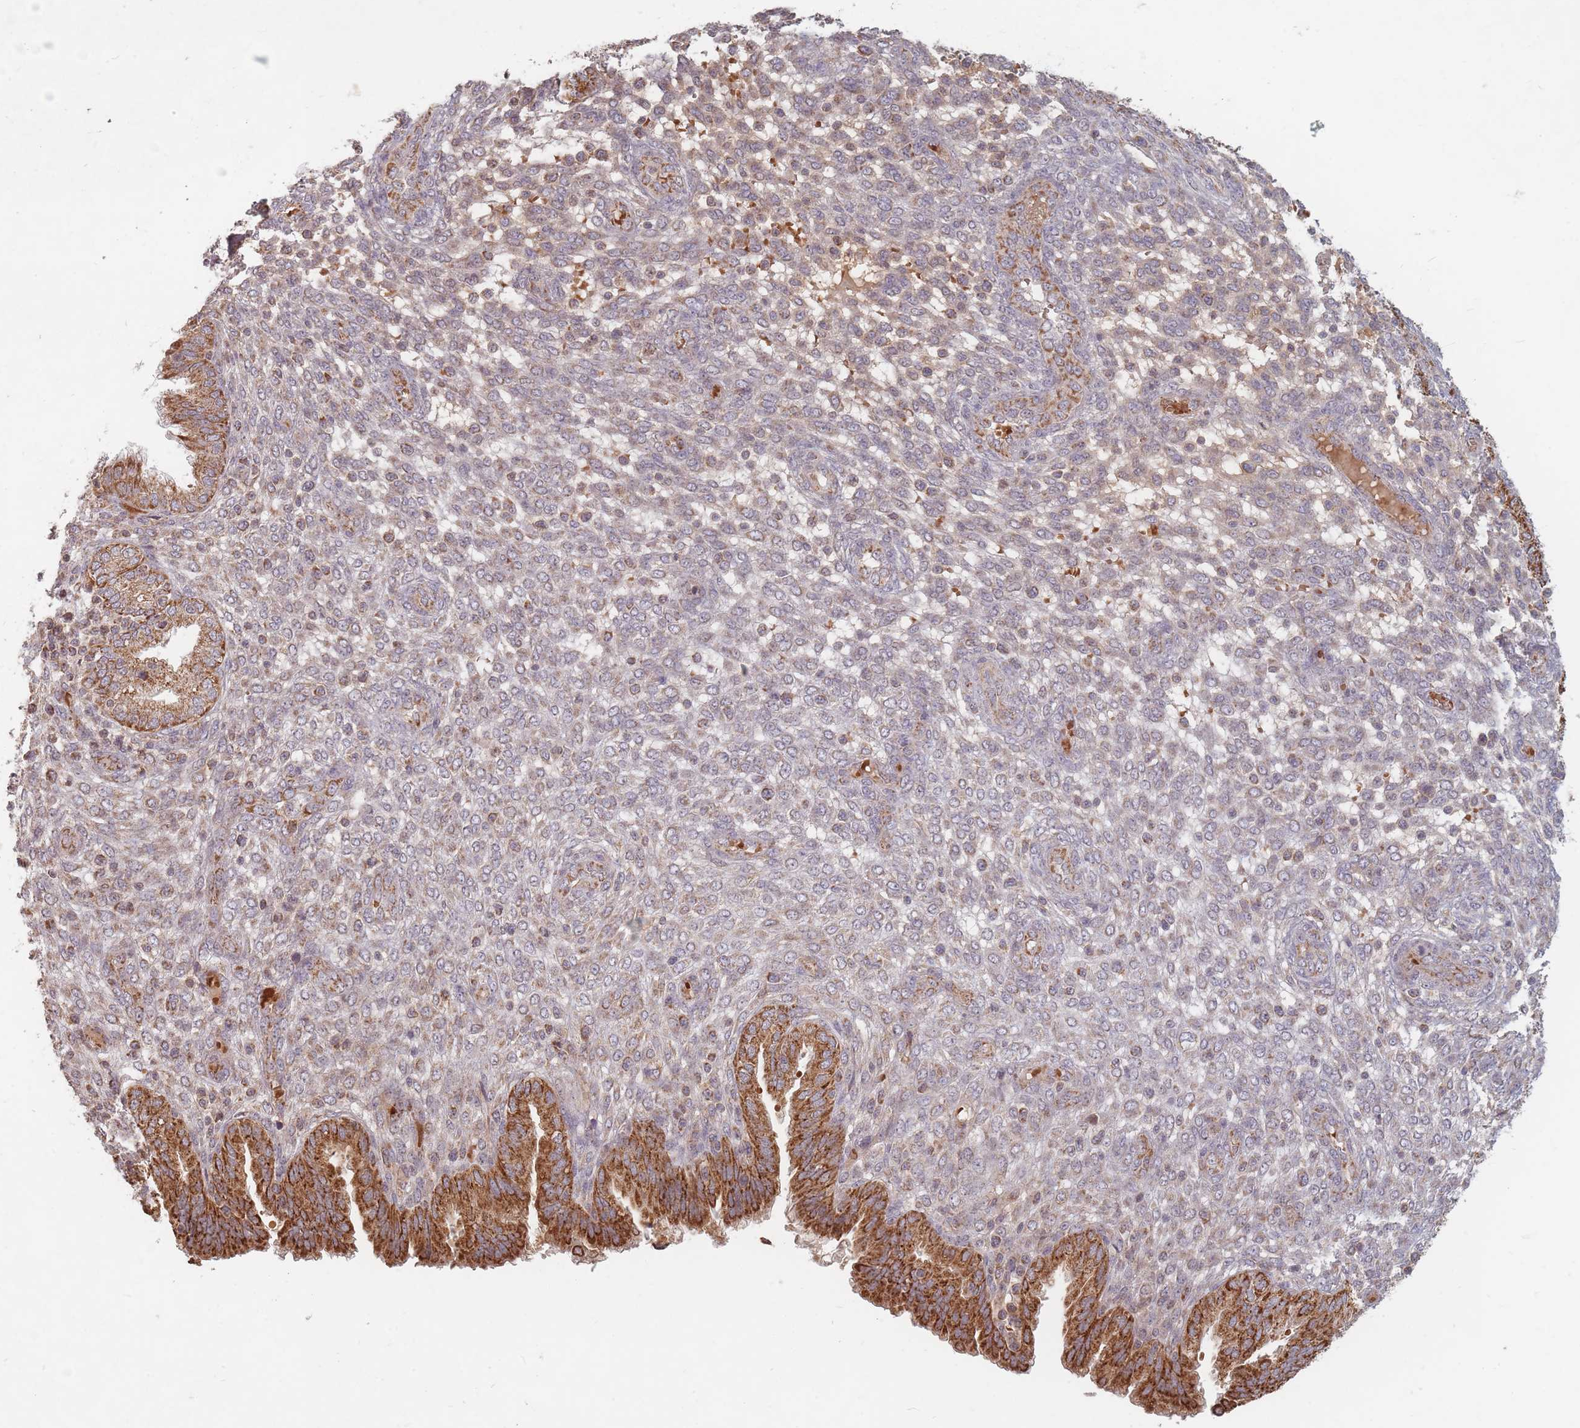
{"staining": {"intensity": "weak", "quantity": "<25%", "location": "cytoplasmic/membranous"}, "tissue": "endometrium", "cell_type": "Cells in endometrial stroma", "image_type": "normal", "snomed": [{"axis": "morphology", "description": "Normal tissue, NOS"}, {"axis": "topography", "description": "Endometrium"}], "caption": "The micrograph shows no staining of cells in endometrial stroma in unremarkable endometrium.", "gene": "OR2M4", "patient": {"sex": "female", "age": 33}}